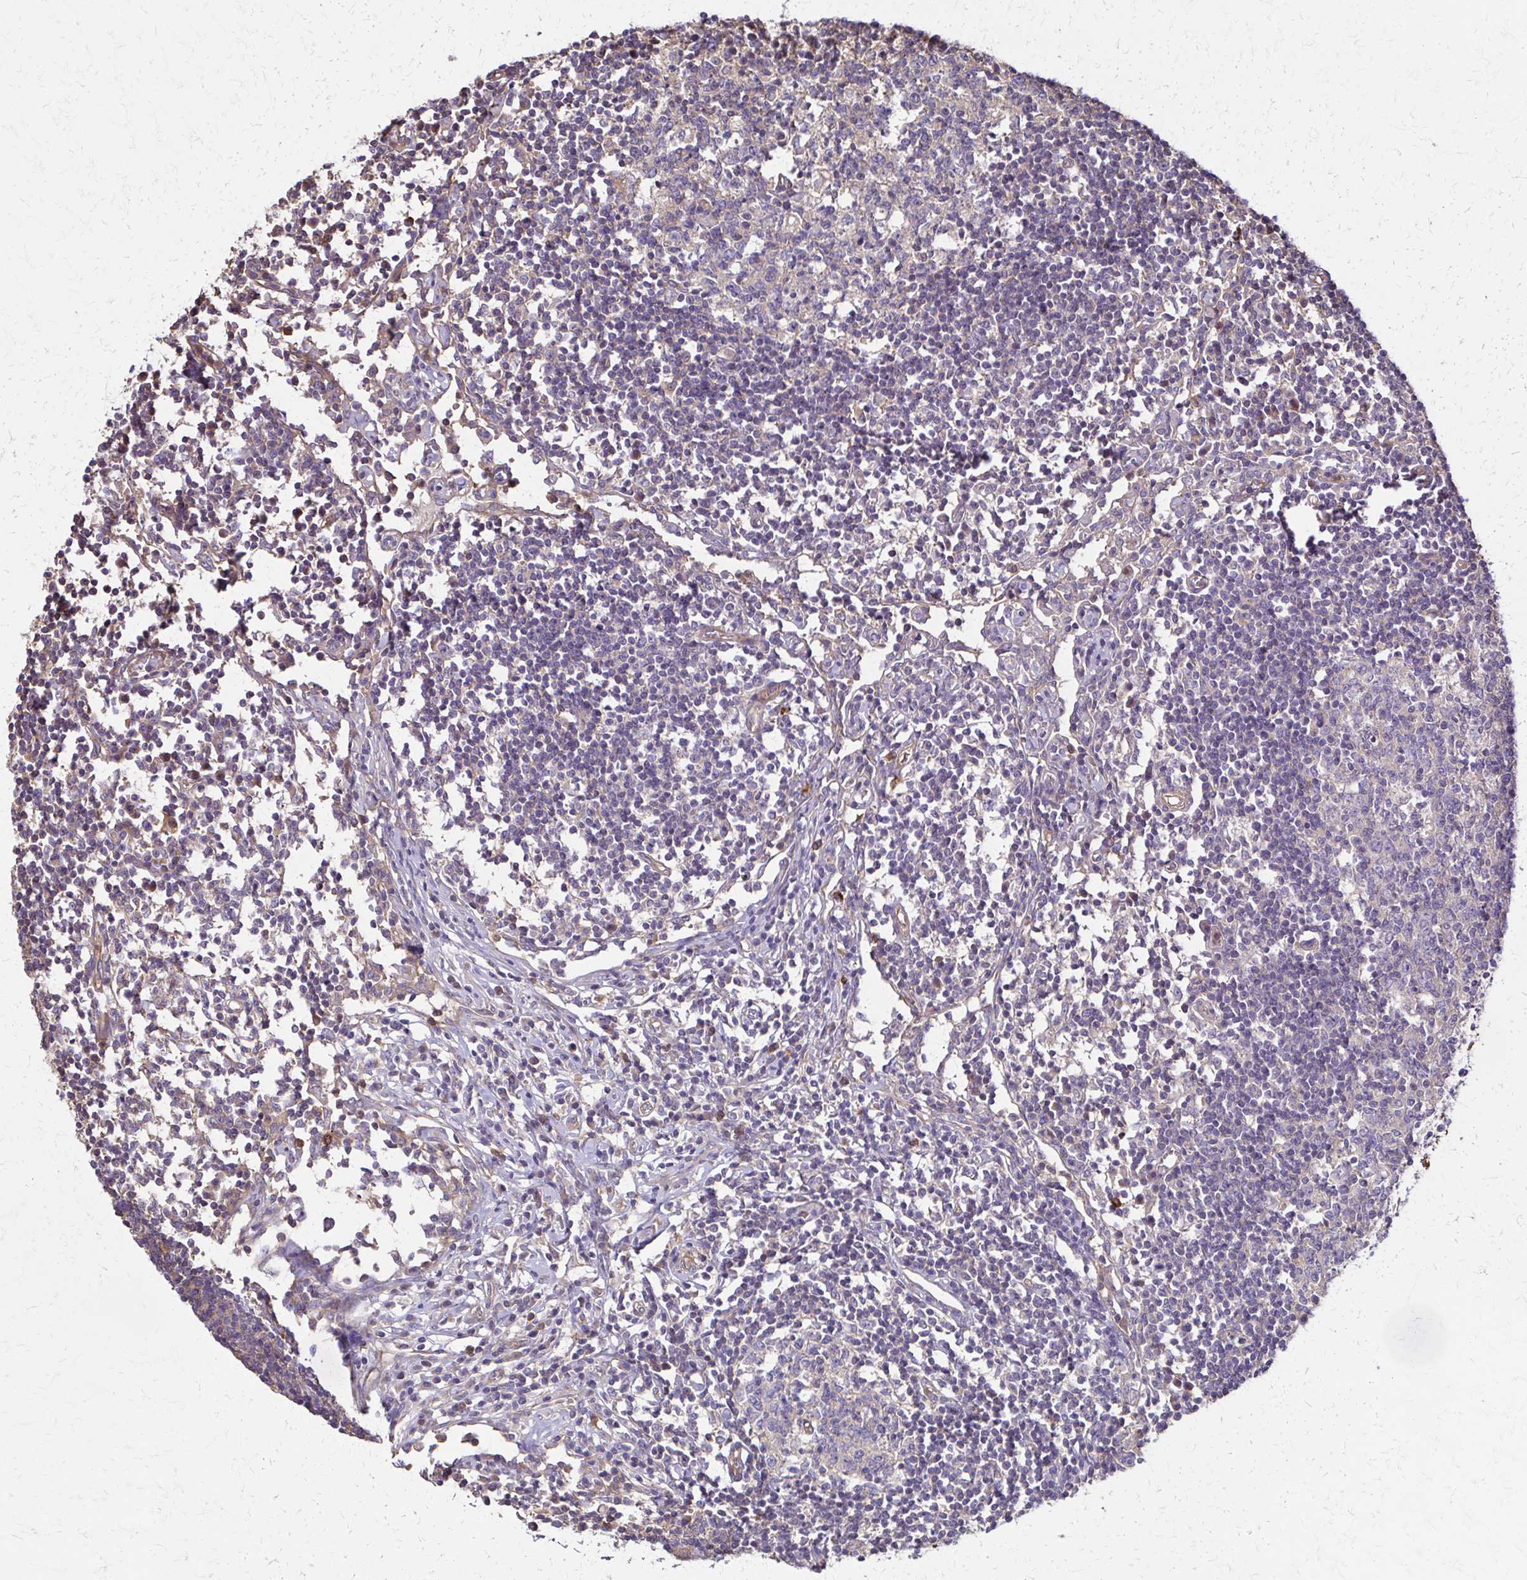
{"staining": {"intensity": "negative", "quantity": "none", "location": "none"}, "tissue": "lymph node", "cell_type": "Germinal center cells", "image_type": "normal", "snomed": [{"axis": "morphology", "description": "Normal tissue, NOS"}, {"axis": "topography", "description": "Lymph node"}], "caption": "A high-resolution image shows IHC staining of normal lymph node, which displays no significant staining in germinal center cells. The staining is performed using DAB brown chromogen with nuclei counter-stained in using hematoxylin.", "gene": "DSP", "patient": {"sex": "male", "age": 67}}